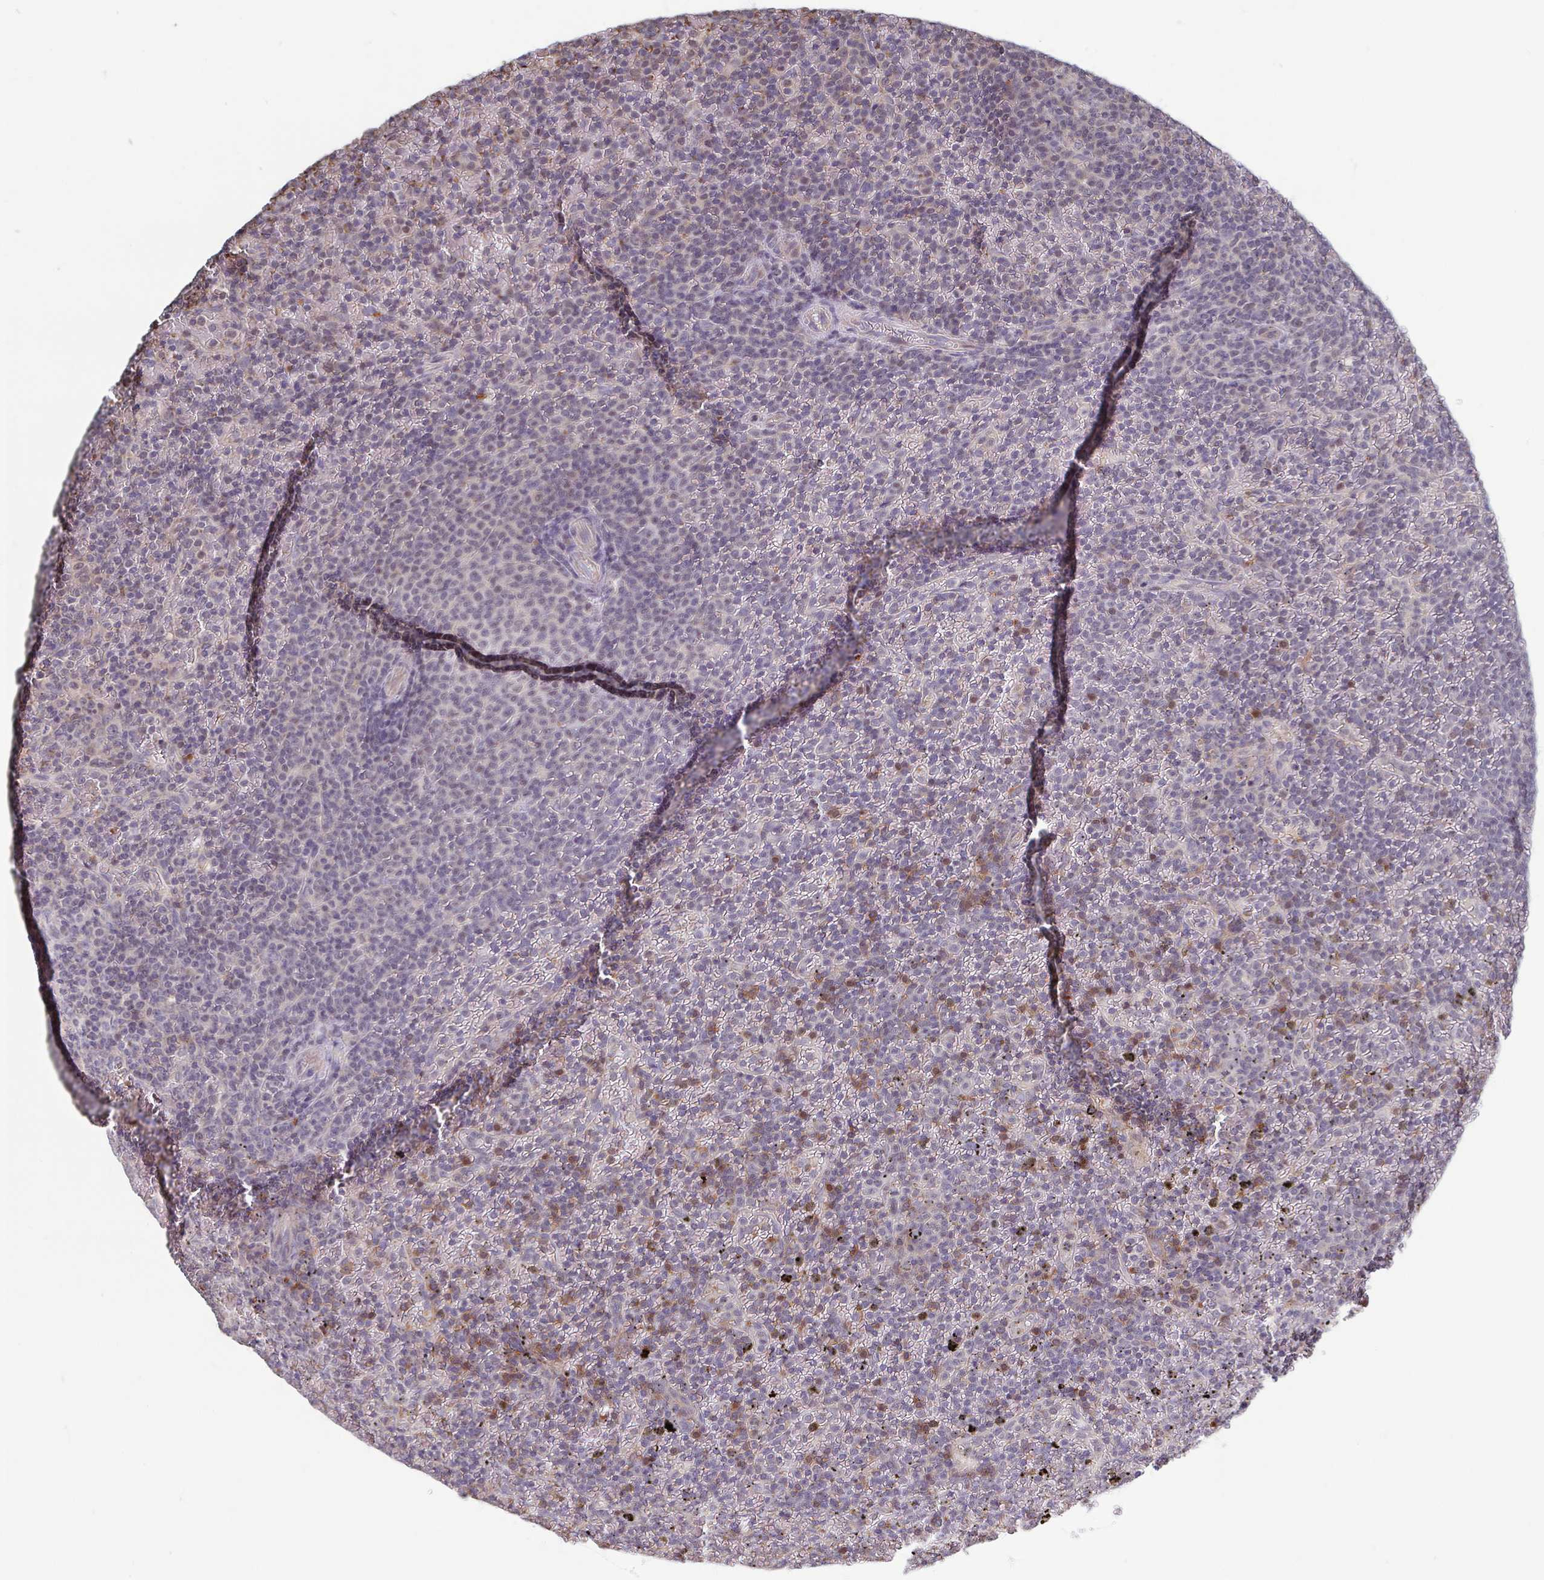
{"staining": {"intensity": "negative", "quantity": "none", "location": "none"}, "tissue": "lymphoma", "cell_type": "Tumor cells", "image_type": "cancer", "snomed": [{"axis": "morphology", "description": "Malignant lymphoma, non-Hodgkin's type, Low grade"}, {"axis": "topography", "description": "Spleen"}], "caption": "Immunohistochemistry (IHC) of lymphoma shows no expression in tumor cells.", "gene": "LRRC38", "patient": {"sex": "female", "age": 77}}